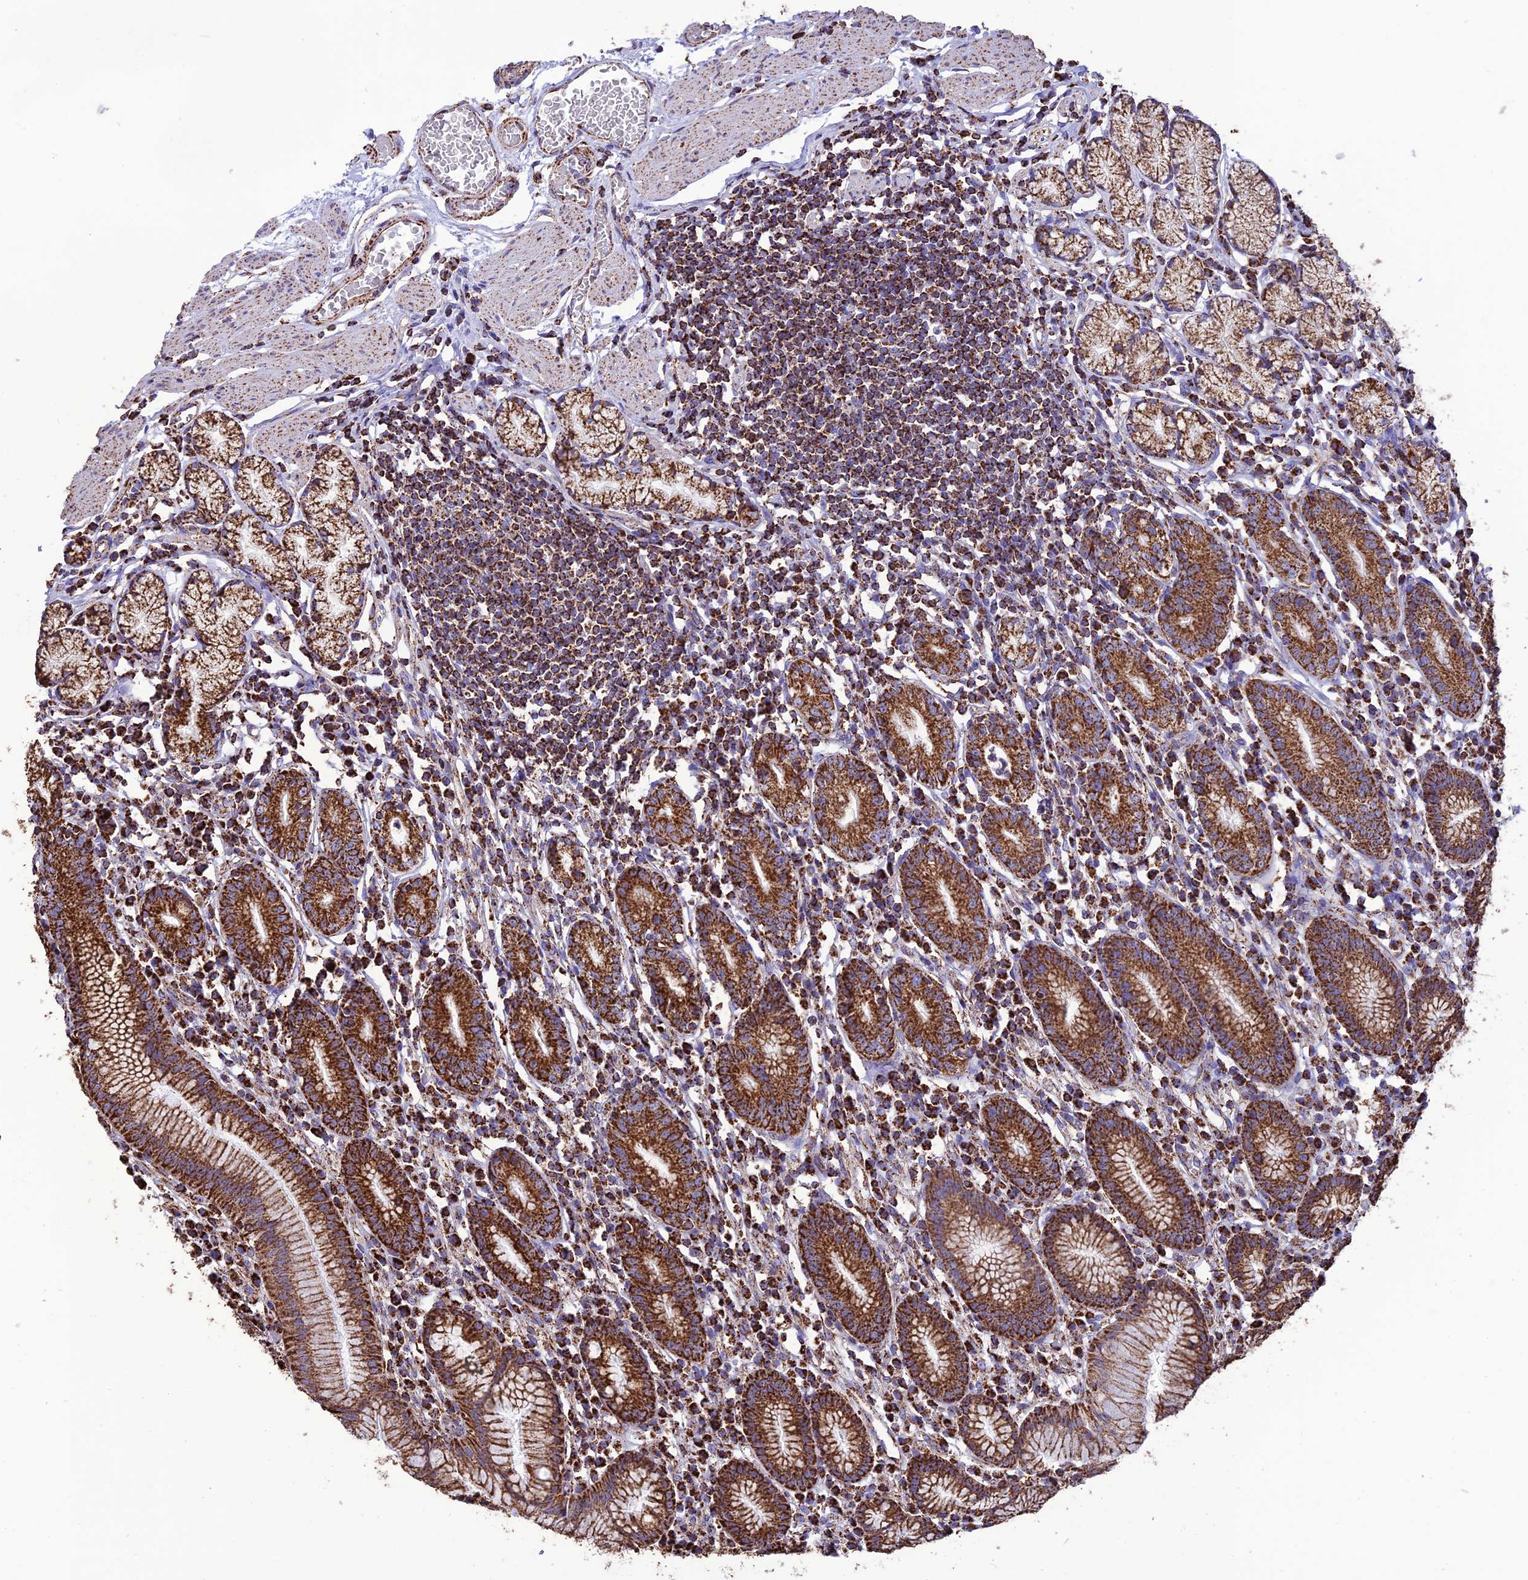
{"staining": {"intensity": "strong", "quantity": ">75%", "location": "cytoplasmic/membranous"}, "tissue": "stomach", "cell_type": "Glandular cells", "image_type": "normal", "snomed": [{"axis": "morphology", "description": "Normal tissue, NOS"}, {"axis": "topography", "description": "Stomach"}], "caption": "Unremarkable stomach demonstrates strong cytoplasmic/membranous positivity in about >75% of glandular cells, visualized by immunohistochemistry.", "gene": "NDUFAF1", "patient": {"sex": "male", "age": 55}}